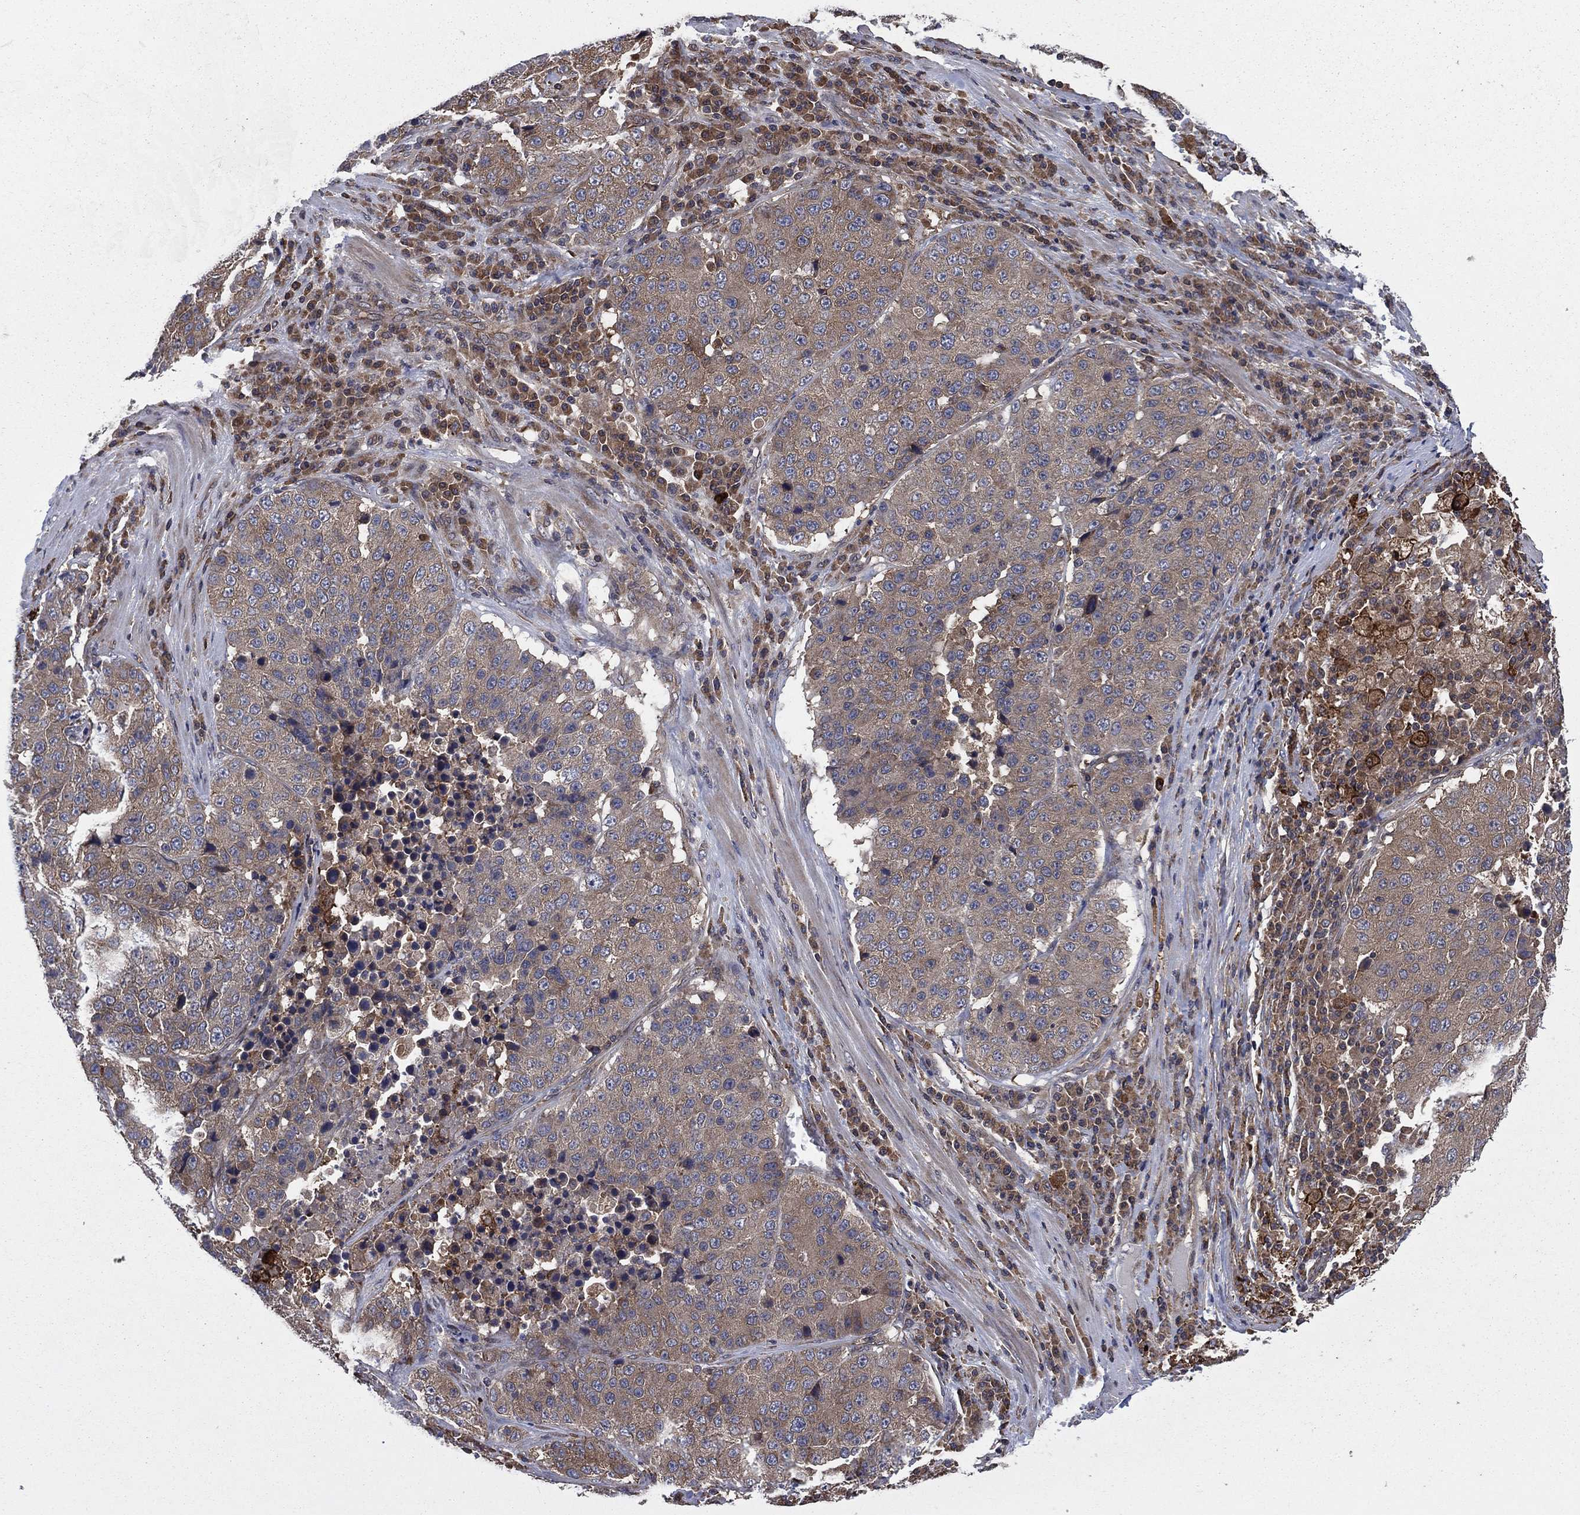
{"staining": {"intensity": "moderate", "quantity": "25%-75%", "location": "cytoplasmic/membranous"}, "tissue": "stomach cancer", "cell_type": "Tumor cells", "image_type": "cancer", "snomed": [{"axis": "morphology", "description": "Adenocarcinoma, NOS"}, {"axis": "topography", "description": "Stomach"}], "caption": "Protein expression analysis of human stomach cancer reveals moderate cytoplasmic/membranous expression in about 25%-75% of tumor cells.", "gene": "C2orf76", "patient": {"sex": "male", "age": 71}}